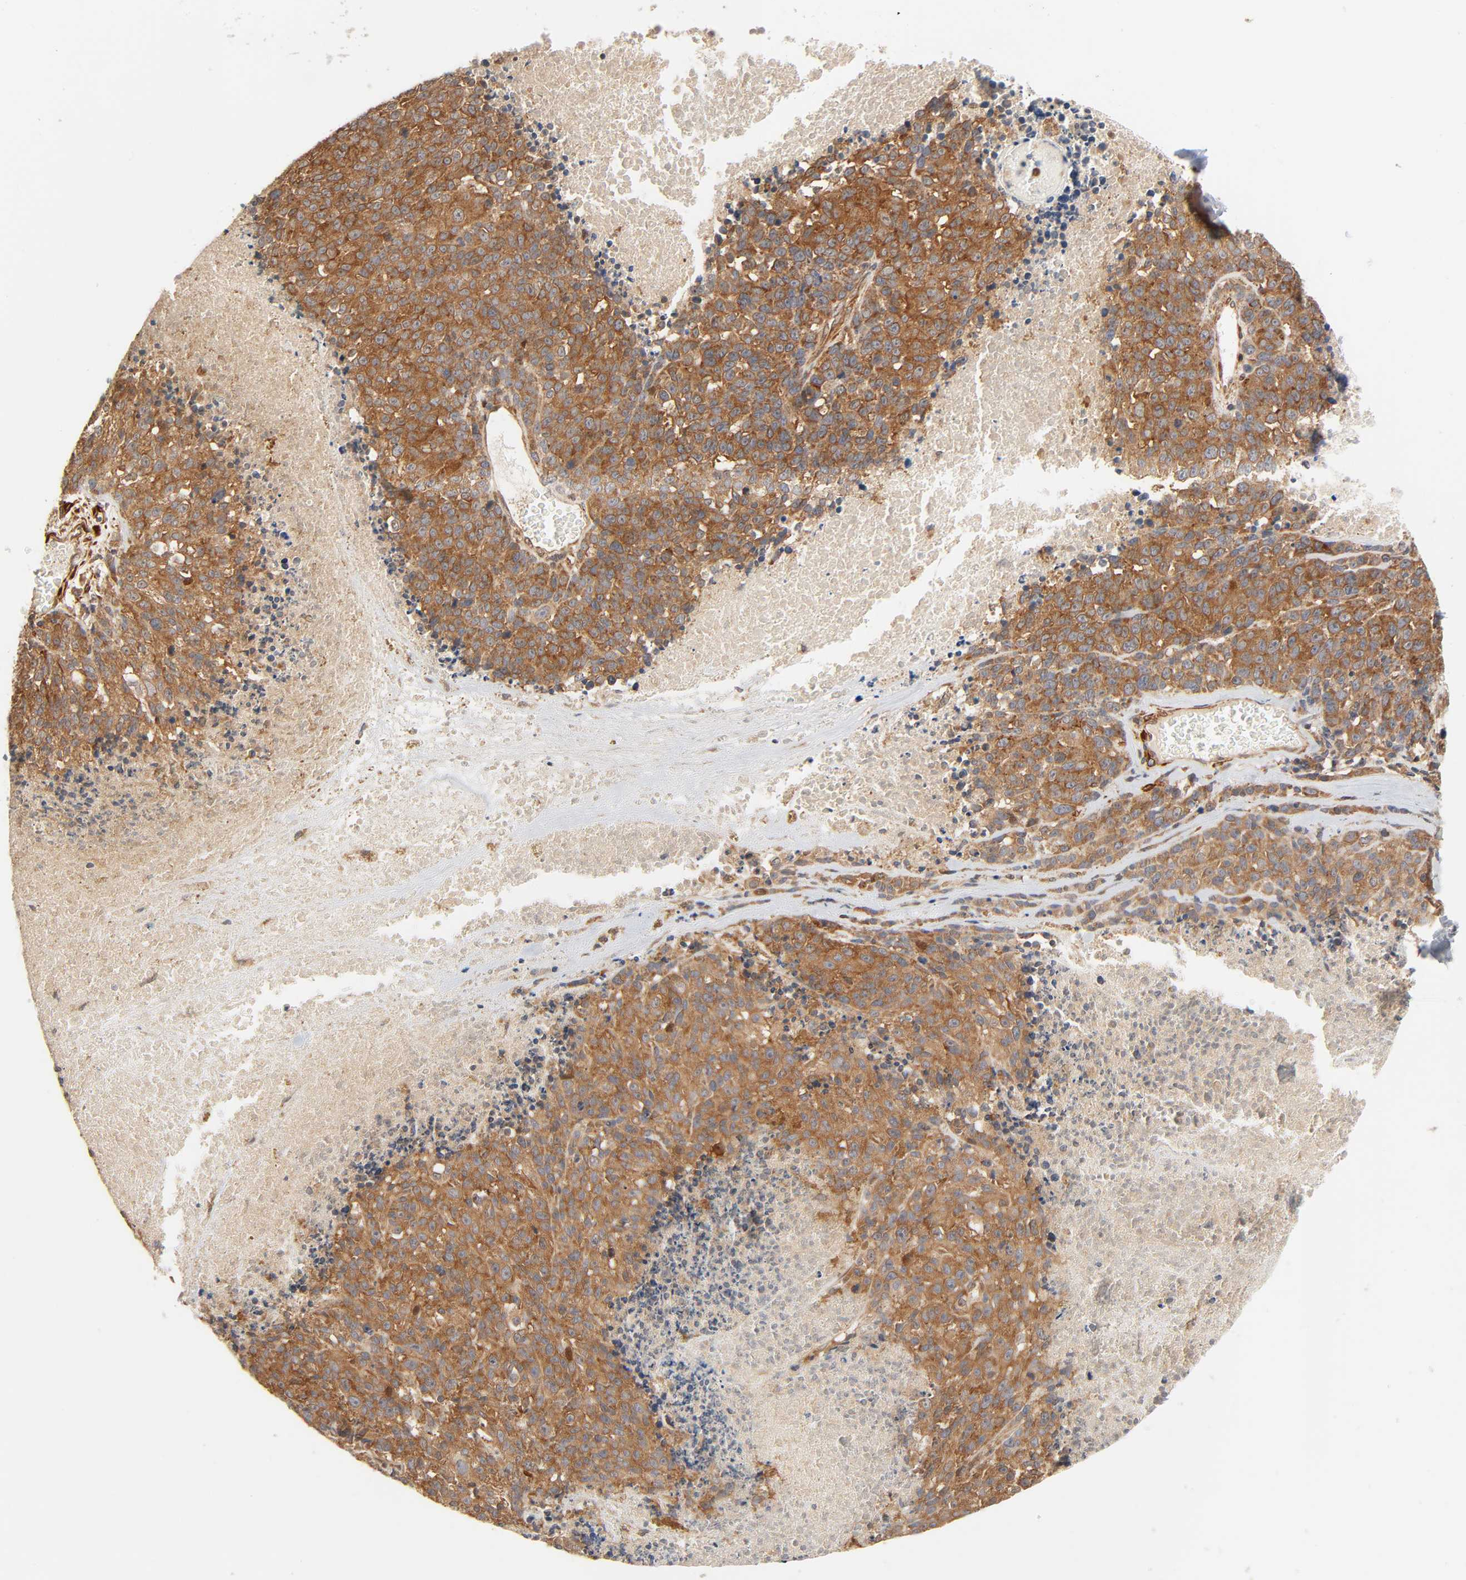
{"staining": {"intensity": "moderate", "quantity": ">75%", "location": "cytoplasmic/membranous"}, "tissue": "melanoma", "cell_type": "Tumor cells", "image_type": "cancer", "snomed": [{"axis": "morphology", "description": "Malignant melanoma, Metastatic site"}, {"axis": "topography", "description": "Cerebral cortex"}], "caption": "About >75% of tumor cells in human melanoma exhibit moderate cytoplasmic/membranous protein staining as visualized by brown immunohistochemical staining.", "gene": "NEMF", "patient": {"sex": "female", "age": 52}}